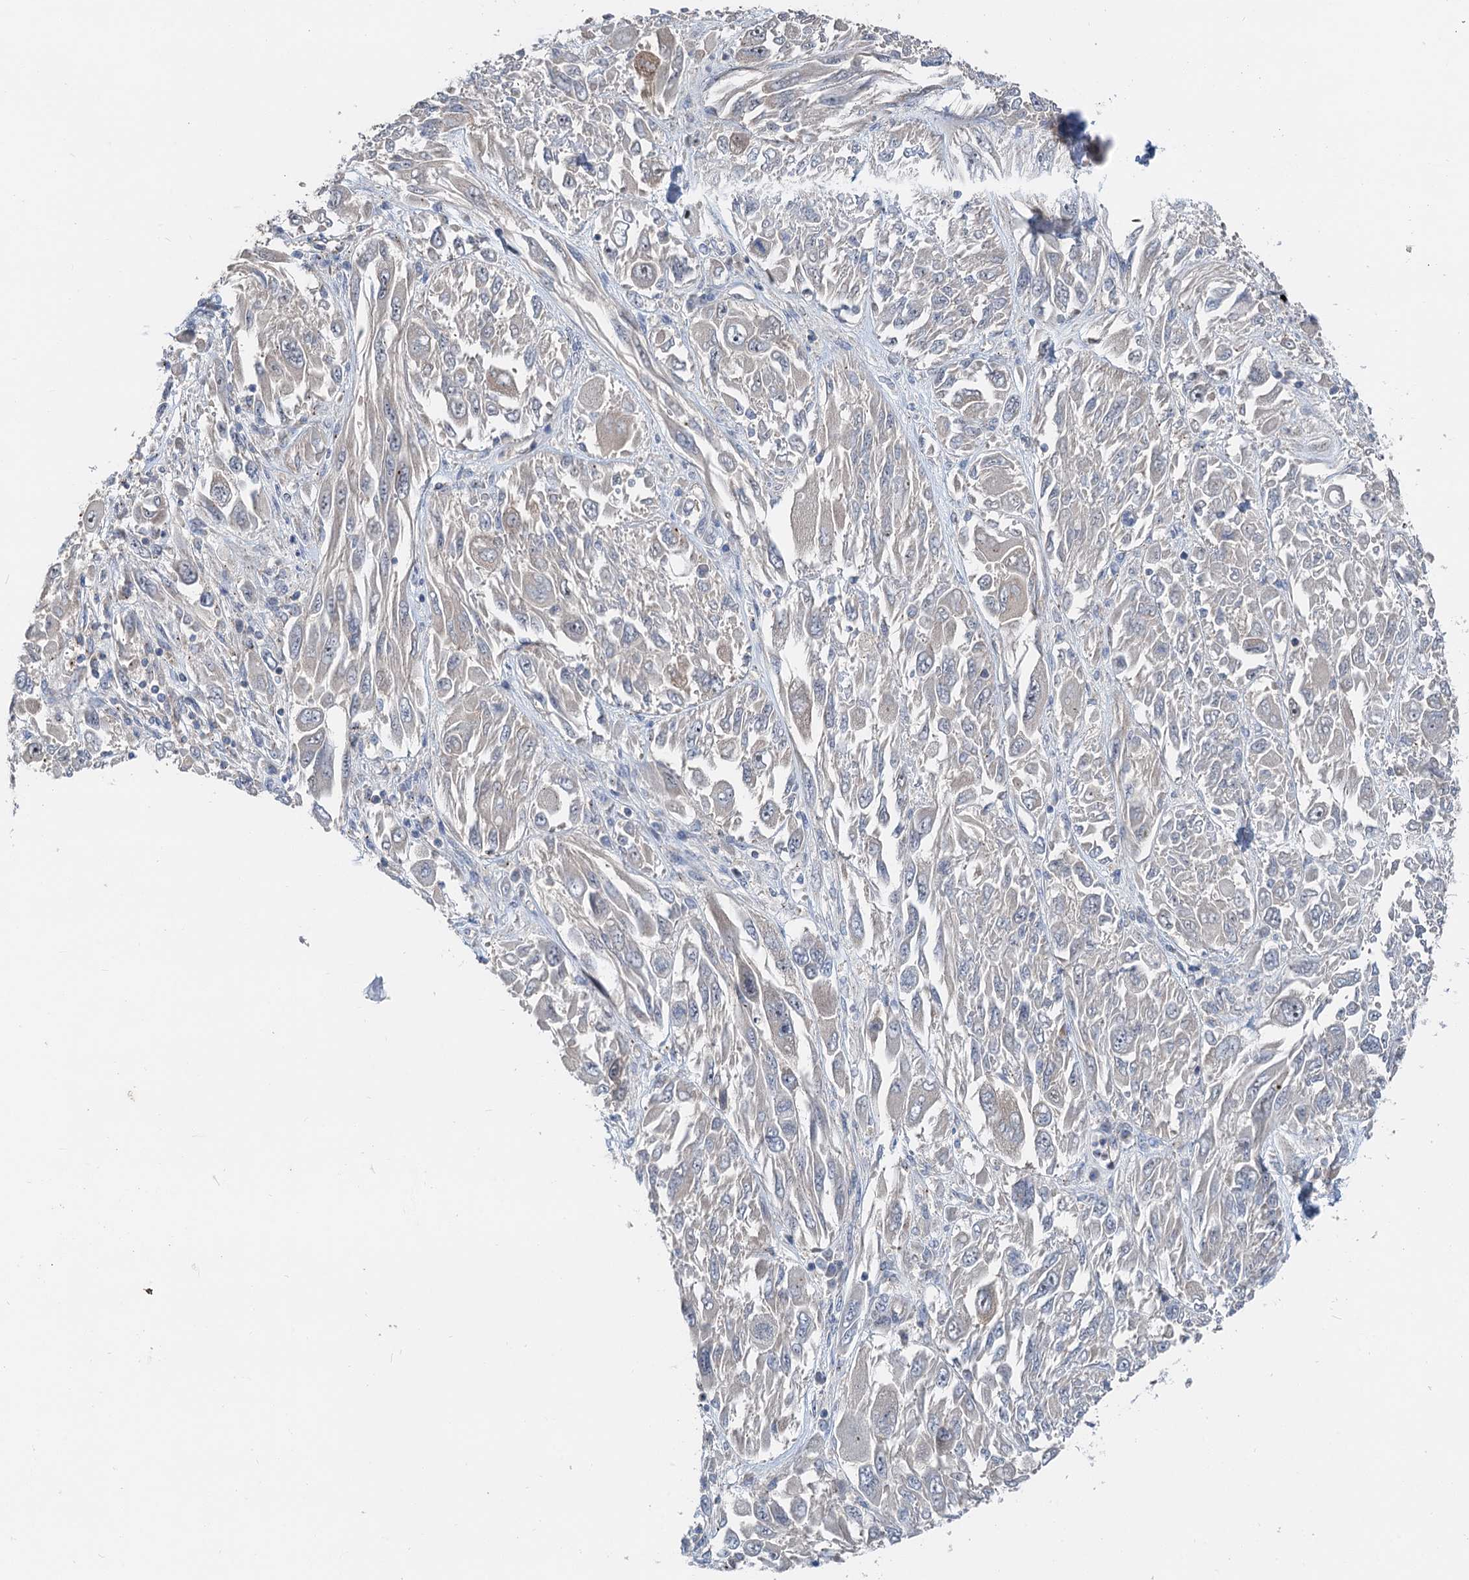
{"staining": {"intensity": "negative", "quantity": "none", "location": "none"}, "tissue": "melanoma", "cell_type": "Tumor cells", "image_type": "cancer", "snomed": [{"axis": "morphology", "description": "Malignant melanoma, NOS"}, {"axis": "topography", "description": "Skin"}], "caption": "Immunohistochemistry of human melanoma displays no staining in tumor cells.", "gene": "ANKRD26", "patient": {"sex": "female", "age": 91}}